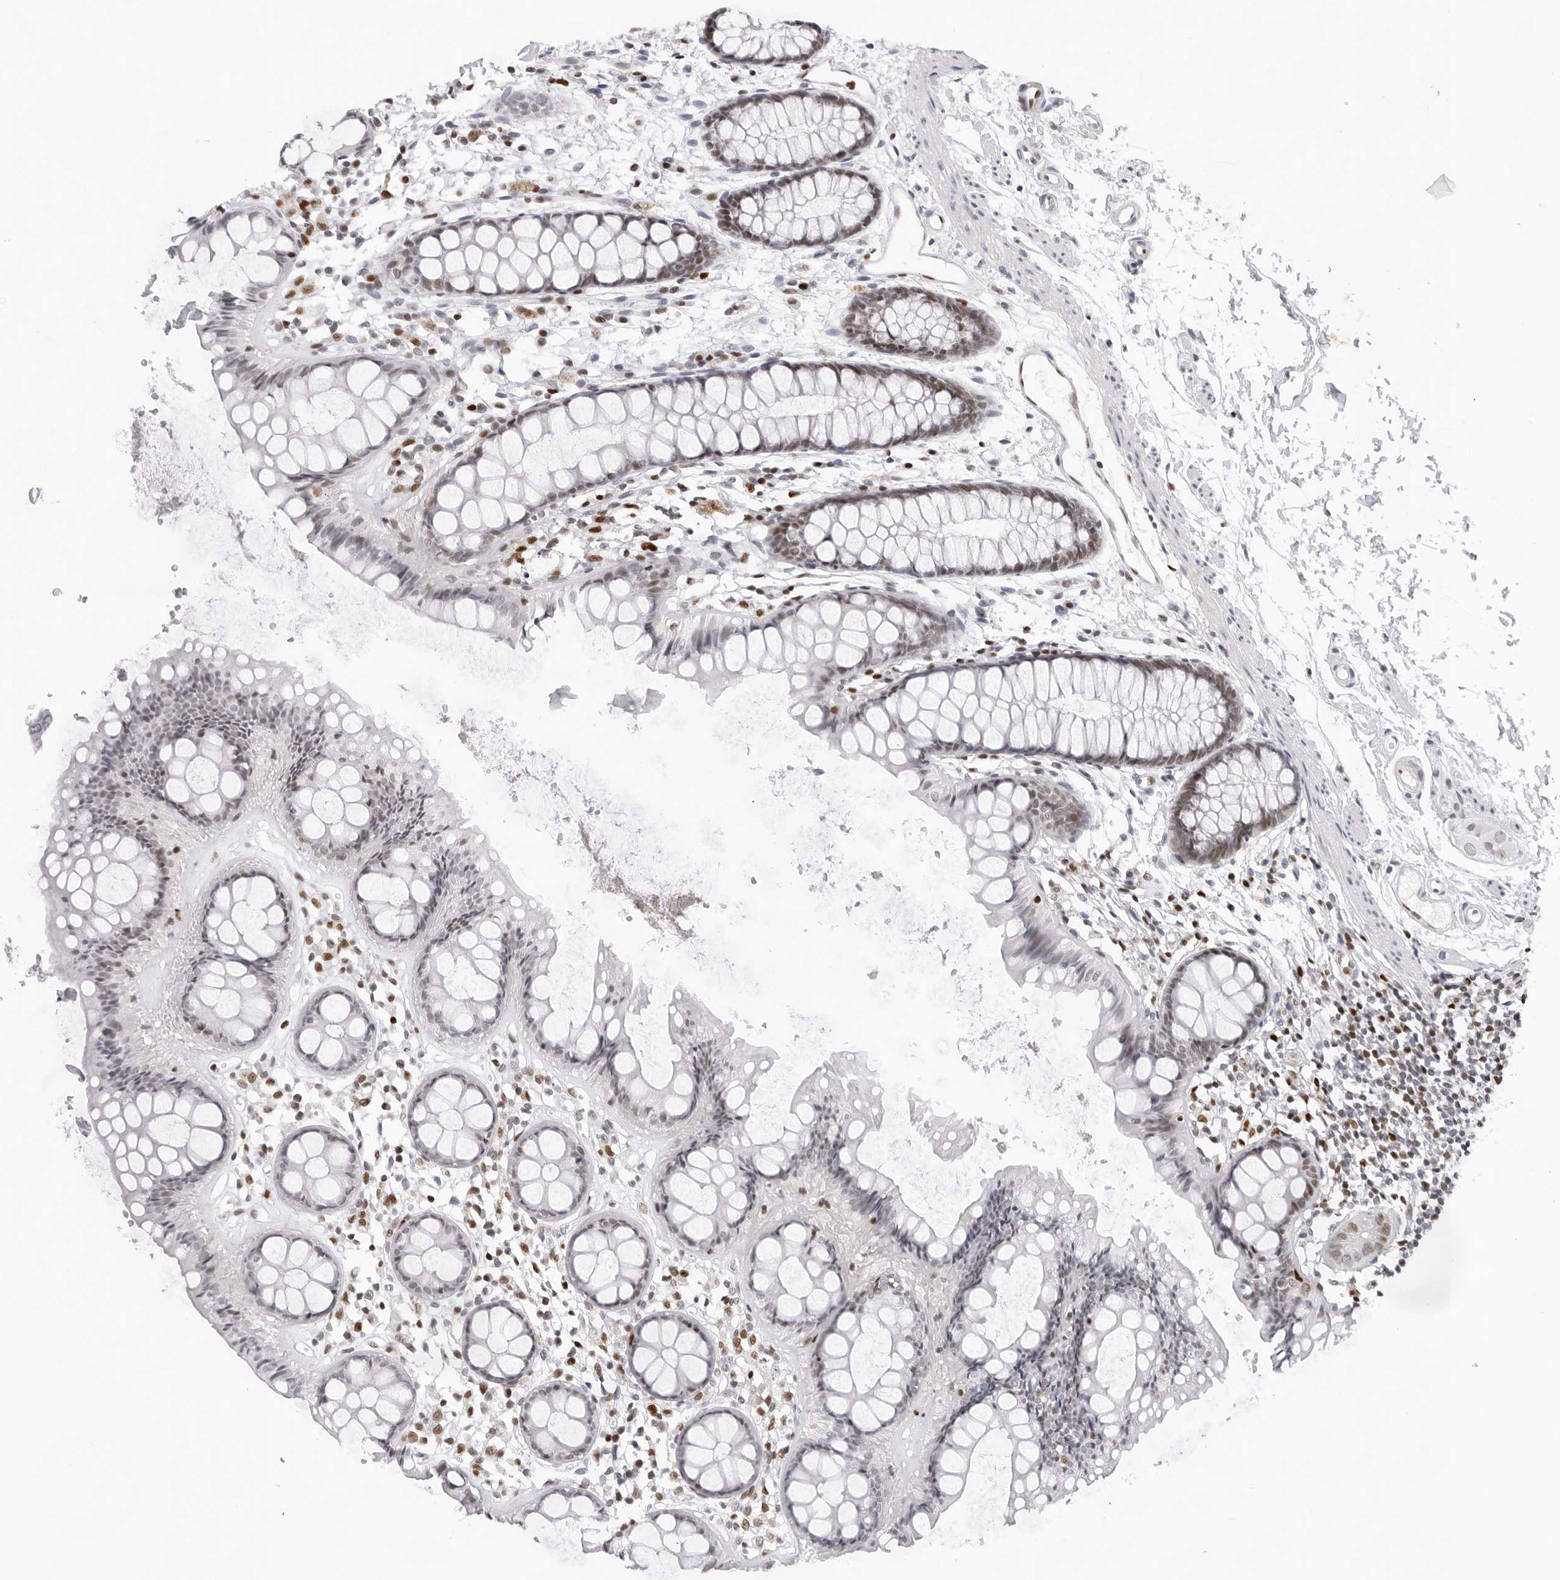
{"staining": {"intensity": "weak", "quantity": "25%-75%", "location": "nuclear"}, "tissue": "rectum", "cell_type": "Glandular cells", "image_type": "normal", "snomed": [{"axis": "morphology", "description": "Normal tissue, NOS"}, {"axis": "topography", "description": "Rectum"}], "caption": "IHC image of normal human rectum stained for a protein (brown), which exhibits low levels of weak nuclear expression in about 25%-75% of glandular cells.", "gene": "OGG1", "patient": {"sex": "female", "age": 66}}